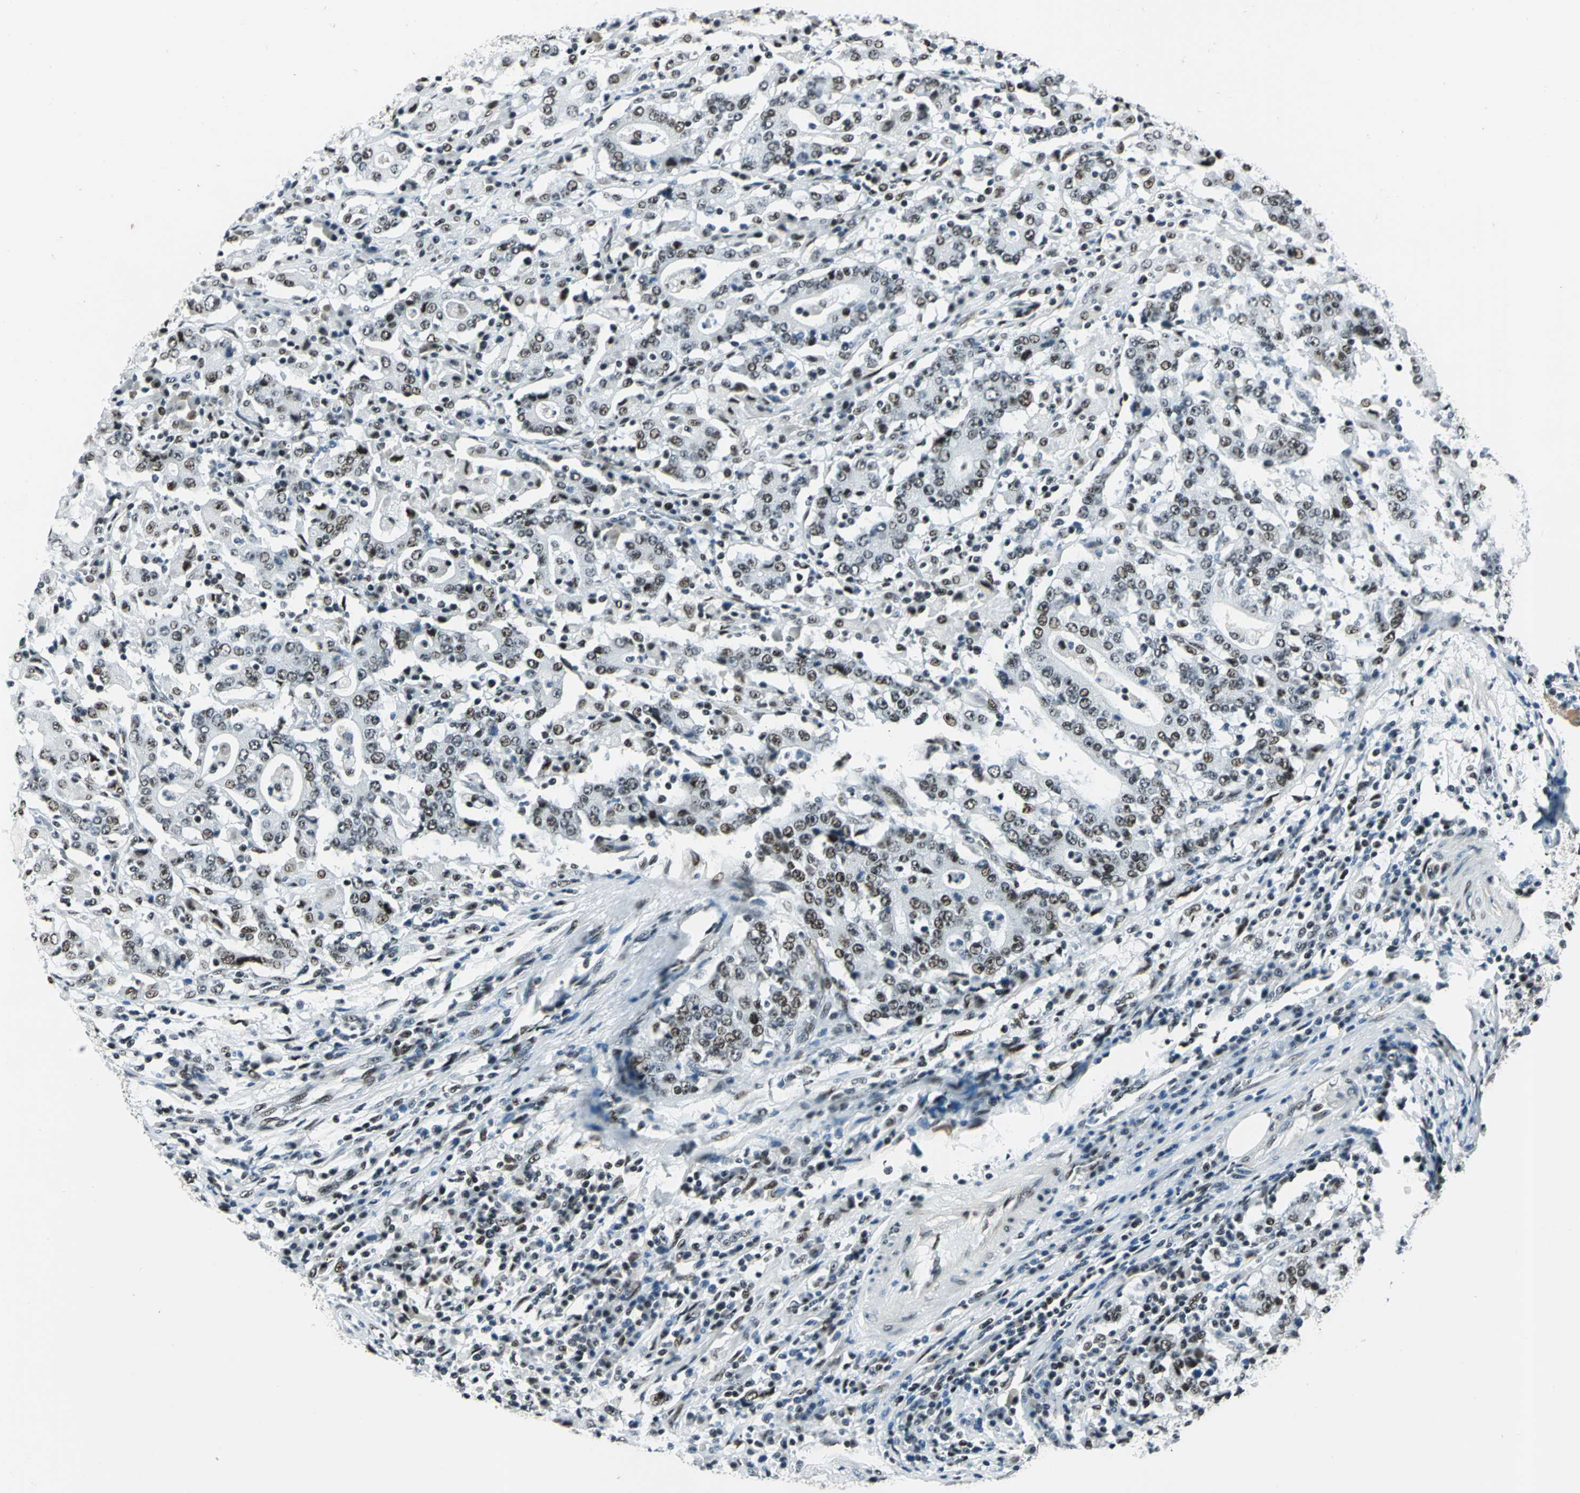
{"staining": {"intensity": "moderate", "quantity": ">75%", "location": "nuclear"}, "tissue": "stomach cancer", "cell_type": "Tumor cells", "image_type": "cancer", "snomed": [{"axis": "morphology", "description": "Normal tissue, NOS"}, {"axis": "morphology", "description": "Adenocarcinoma, NOS"}, {"axis": "topography", "description": "Stomach, upper"}, {"axis": "topography", "description": "Stomach"}], "caption": "Moderate nuclear positivity for a protein is seen in approximately >75% of tumor cells of stomach cancer using immunohistochemistry.", "gene": "KAT6B", "patient": {"sex": "male", "age": 59}}